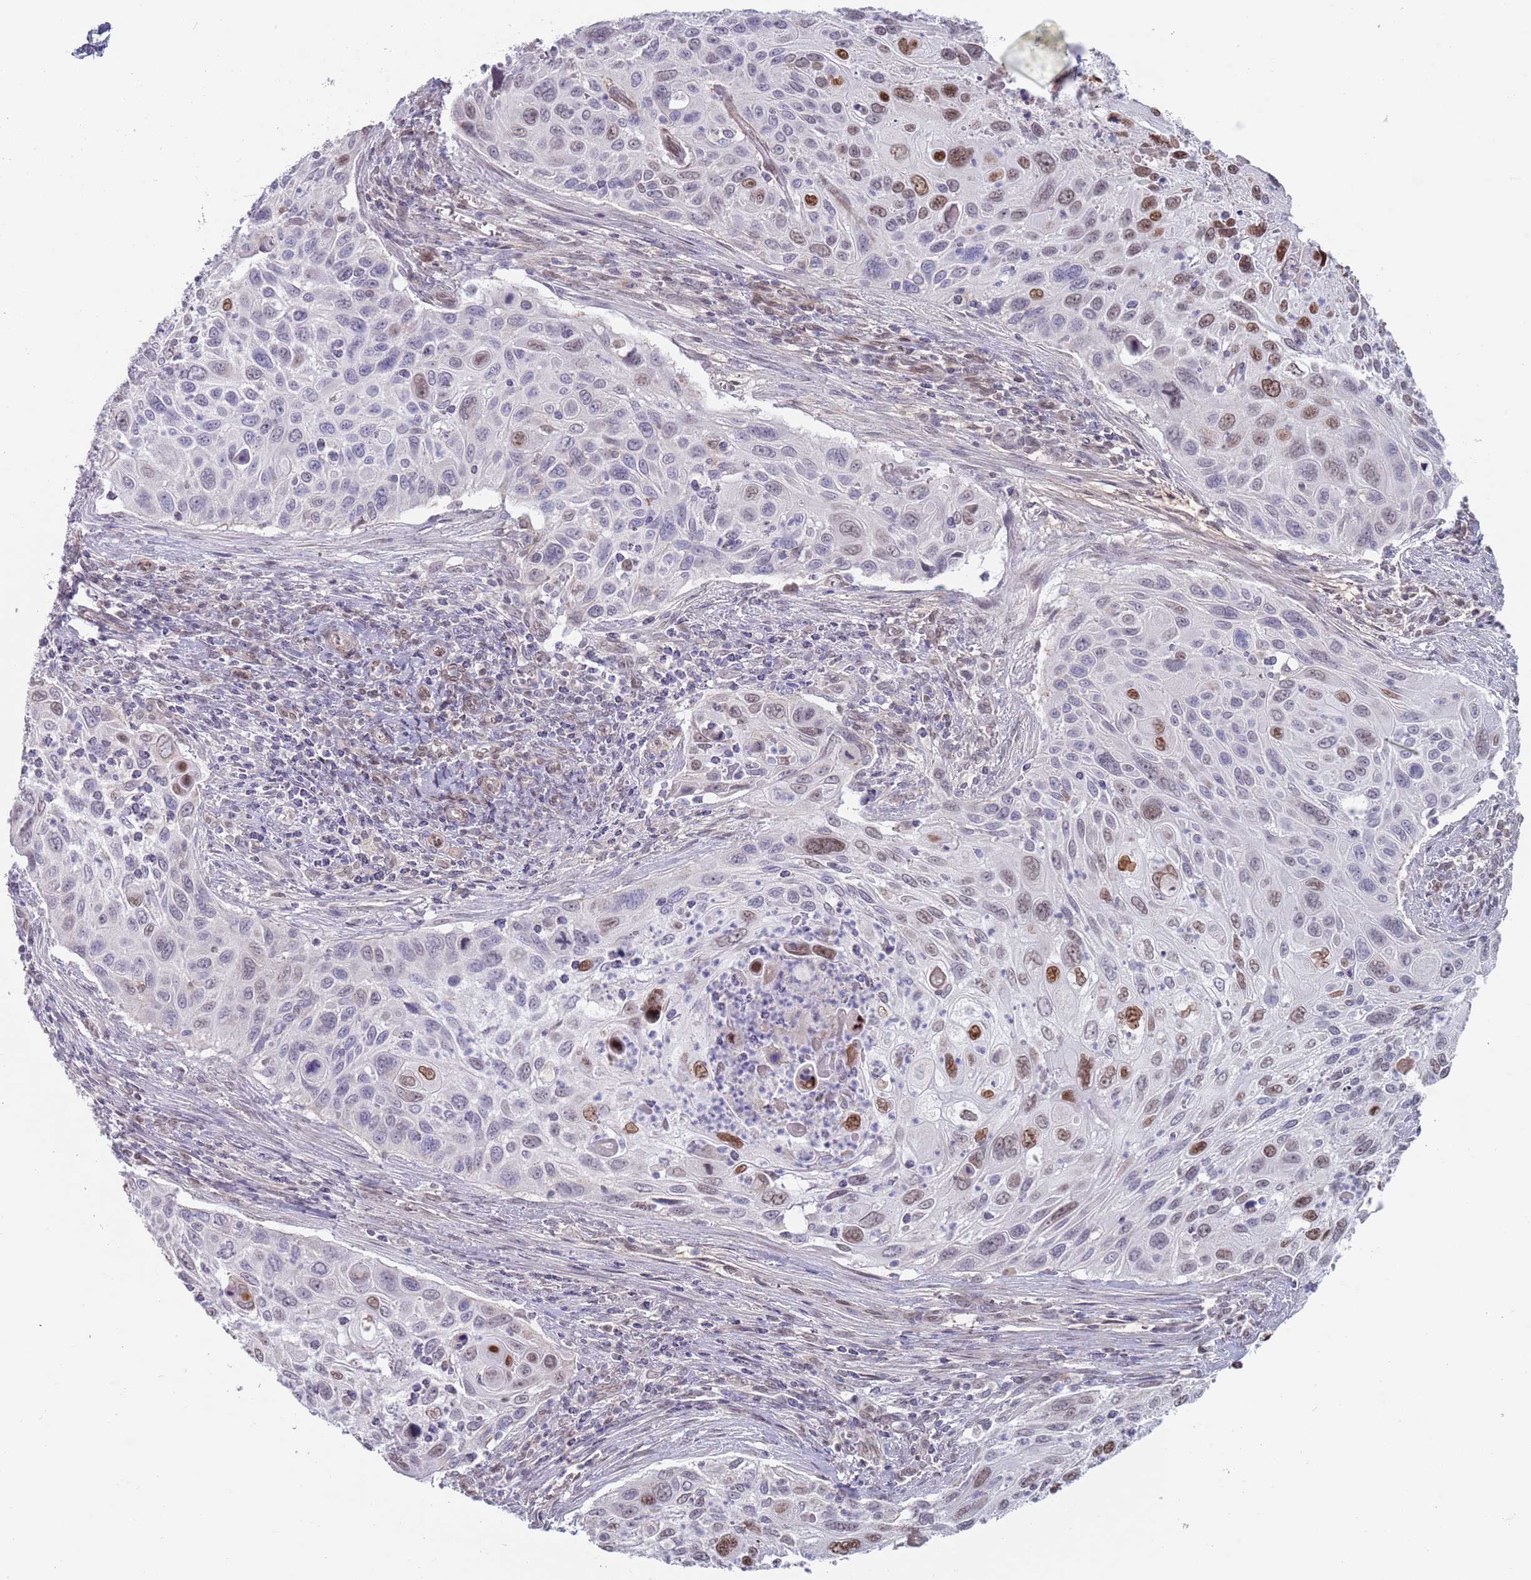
{"staining": {"intensity": "moderate", "quantity": "<25%", "location": "nuclear"}, "tissue": "cervical cancer", "cell_type": "Tumor cells", "image_type": "cancer", "snomed": [{"axis": "morphology", "description": "Squamous cell carcinoma, NOS"}, {"axis": "topography", "description": "Cervix"}], "caption": "A micrograph of human squamous cell carcinoma (cervical) stained for a protein demonstrates moderate nuclear brown staining in tumor cells.", "gene": "MFSD12", "patient": {"sex": "female", "age": 70}}